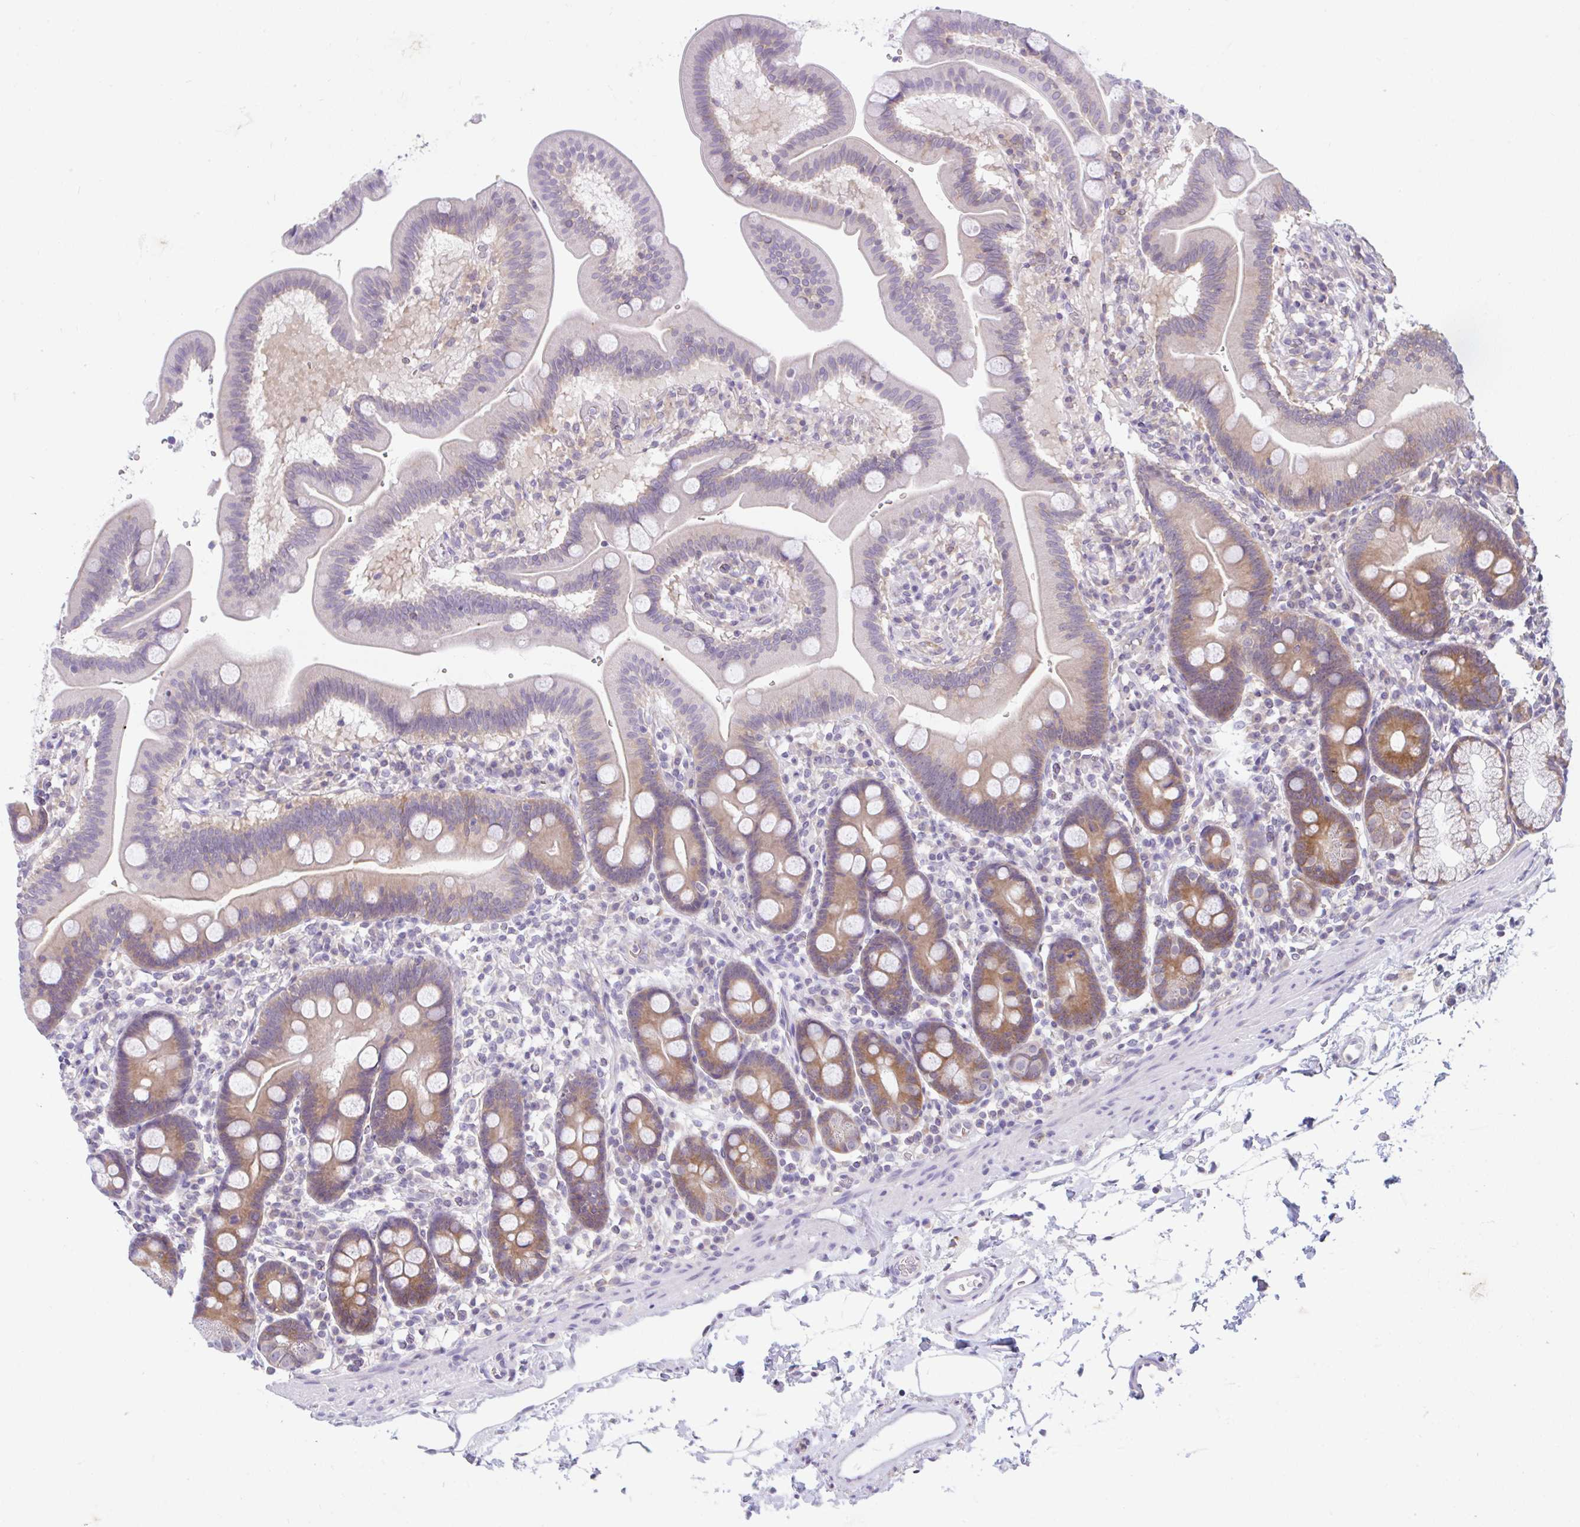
{"staining": {"intensity": "moderate", "quantity": "25%-75%", "location": "cytoplasmic/membranous"}, "tissue": "duodenum", "cell_type": "Glandular cells", "image_type": "normal", "snomed": [{"axis": "morphology", "description": "Normal tissue, NOS"}, {"axis": "topography", "description": "Duodenum"}], "caption": "Immunohistochemical staining of benign human duodenum exhibits moderate cytoplasmic/membranous protein positivity in approximately 25%-75% of glandular cells.", "gene": "RALBP1", "patient": {"sex": "male", "age": 59}}